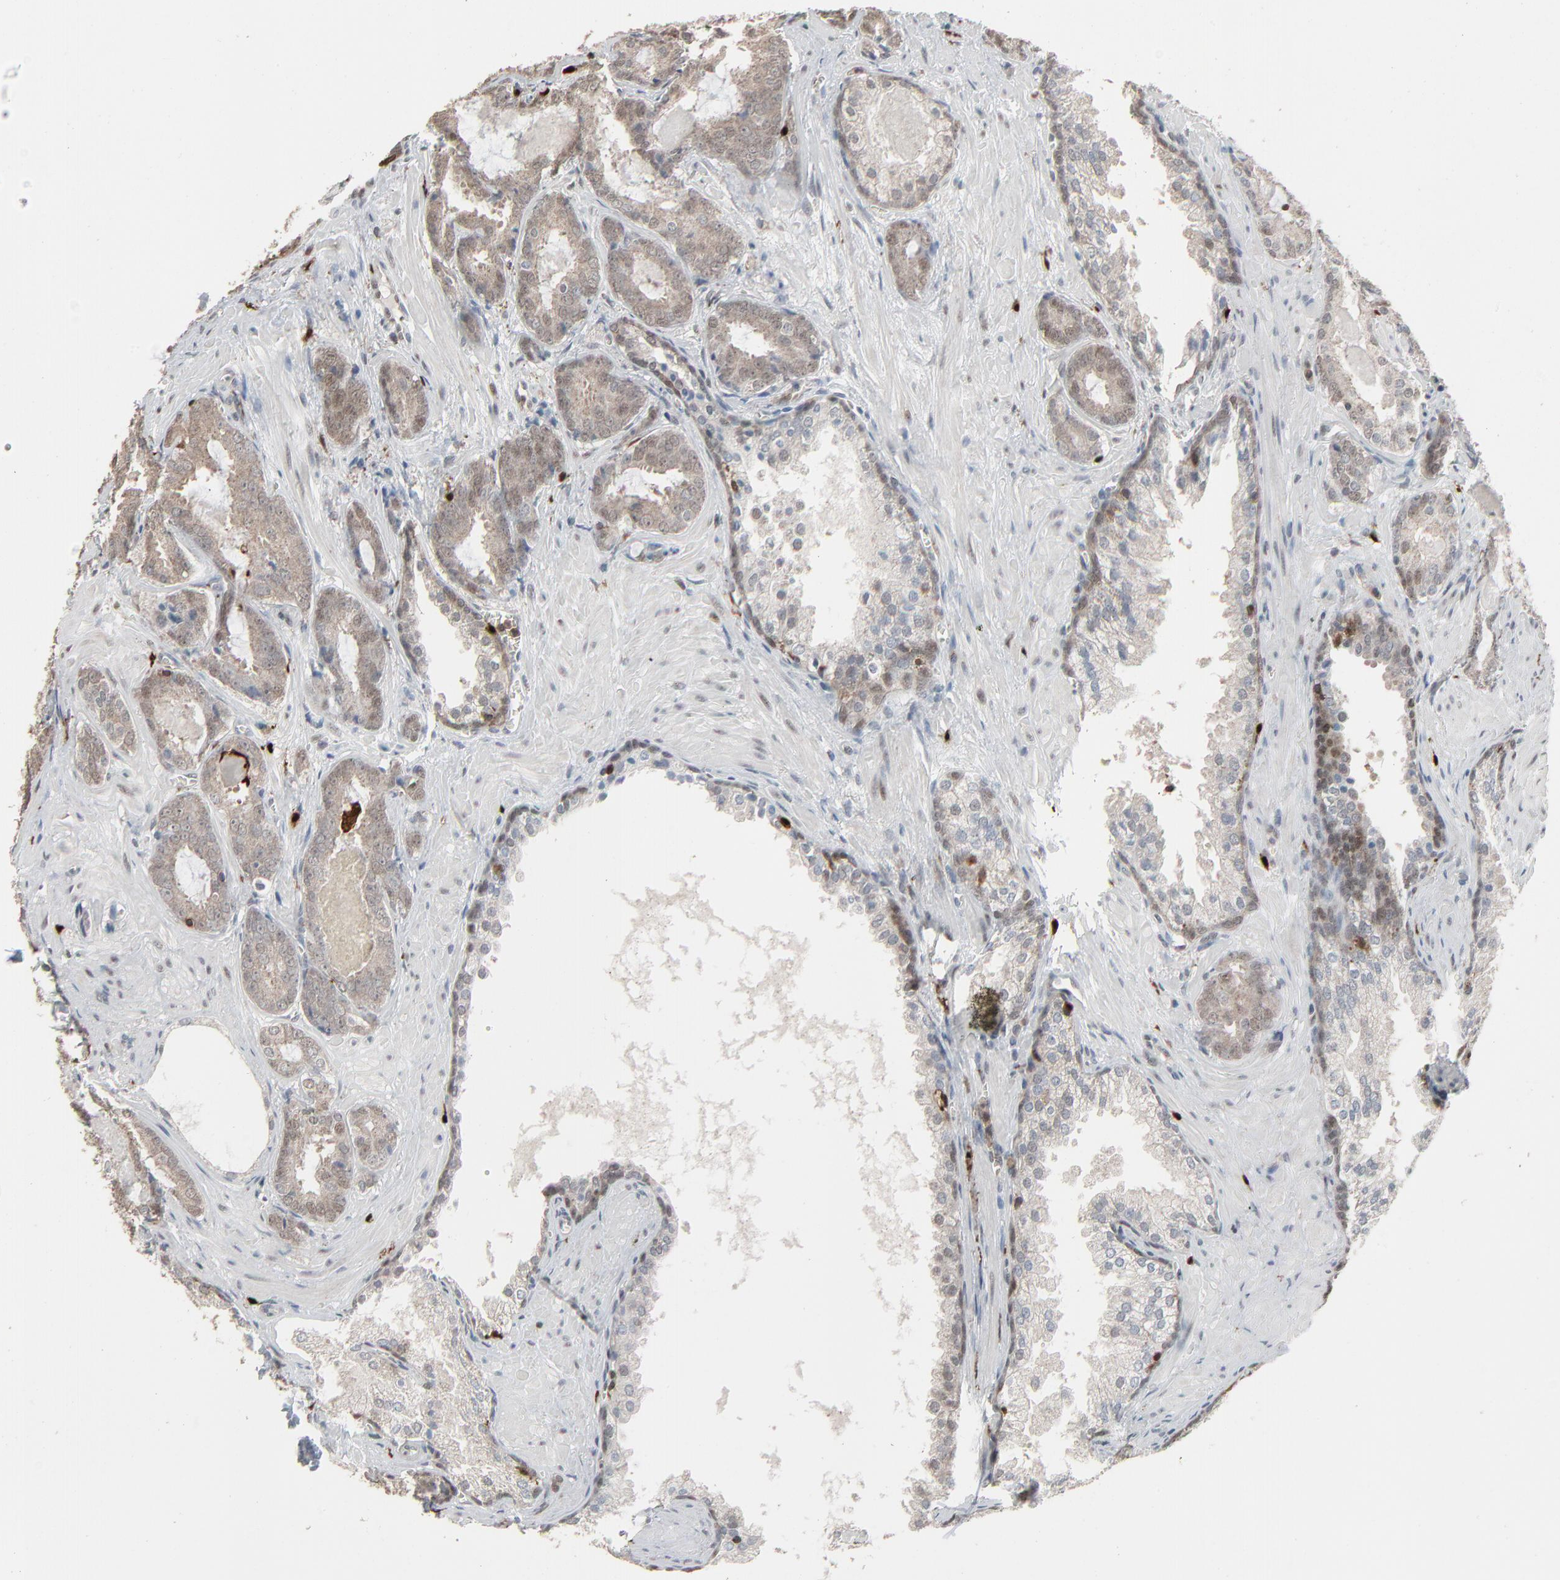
{"staining": {"intensity": "weak", "quantity": ">75%", "location": "cytoplasmic/membranous"}, "tissue": "prostate cancer", "cell_type": "Tumor cells", "image_type": "cancer", "snomed": [{"axis": "morphology", "description": "Adenocarcinoma, Medium grade"}, {"axis": "topography", "description": "Prostate"}], "caption": "The micrograph exhibits staining of prostate medium-grade adenocarcinoma, revealing weak cytoplasmic/membranous protein staining (brown color) within tumor cells. (DAB (3,3'-diaminobenzidine) = brown stain, brightfield microscopy at high magnification).", "gene": "DOCK8", "patient": {"sex": "male", "age": 64}}